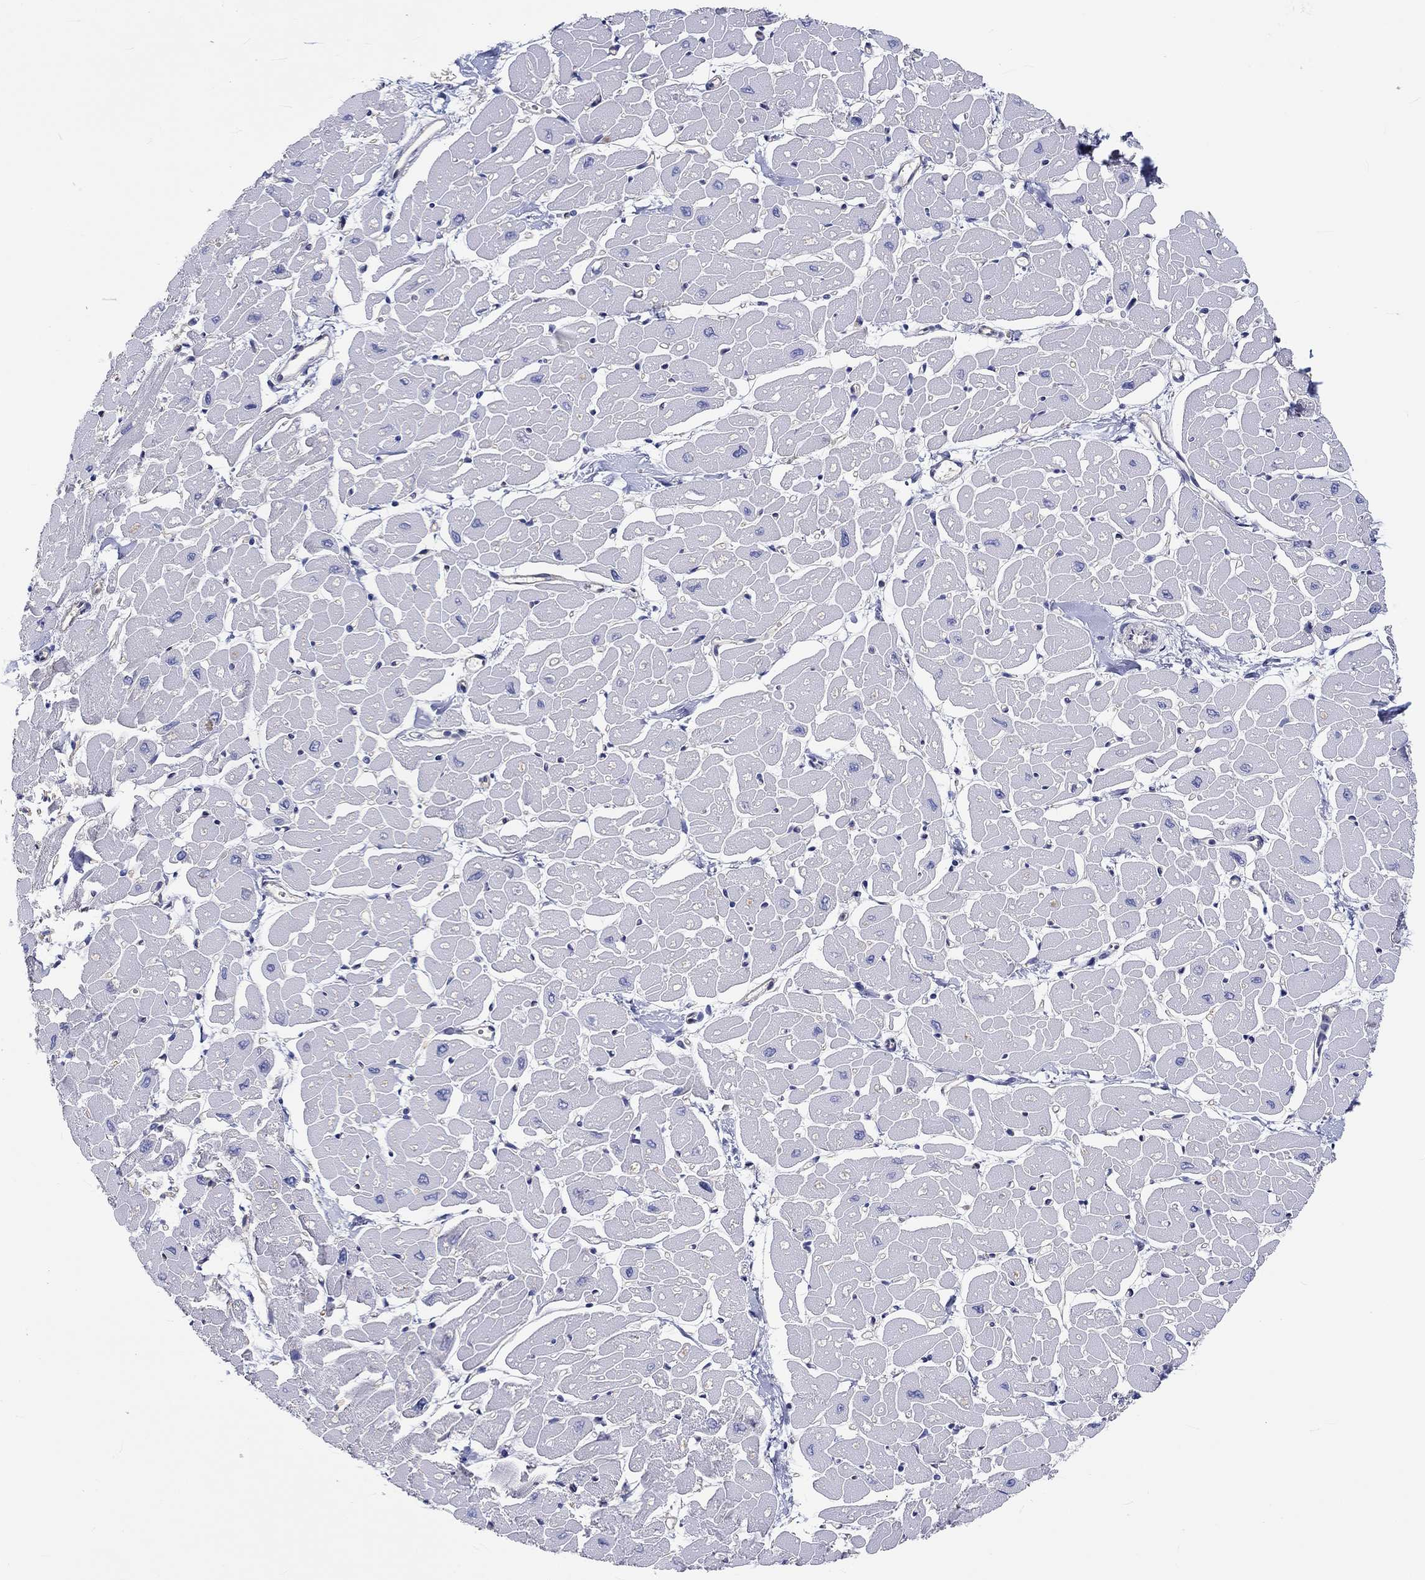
{"staining": {"intensity": "negative", "quantity": "none", "location": "none"}, "tissue": "heart muscle", "cell_type": "Cardiomyocytes", "image_type": "normal", "snomed": [{"axis": "morphology", "description": "Normal tissue, NOS"}, {"axis": "topography", "description": "Heart"}], "caption": "Immunohistochemistry histopathology image of benign heart muscle: heart muscle stained with DAB (3,3'-diaminobenzidine) displays no significant protein expression in cardiomyocytes.", "gene": "CDY1B", "patient": {"sex": "male", "age": 57}}